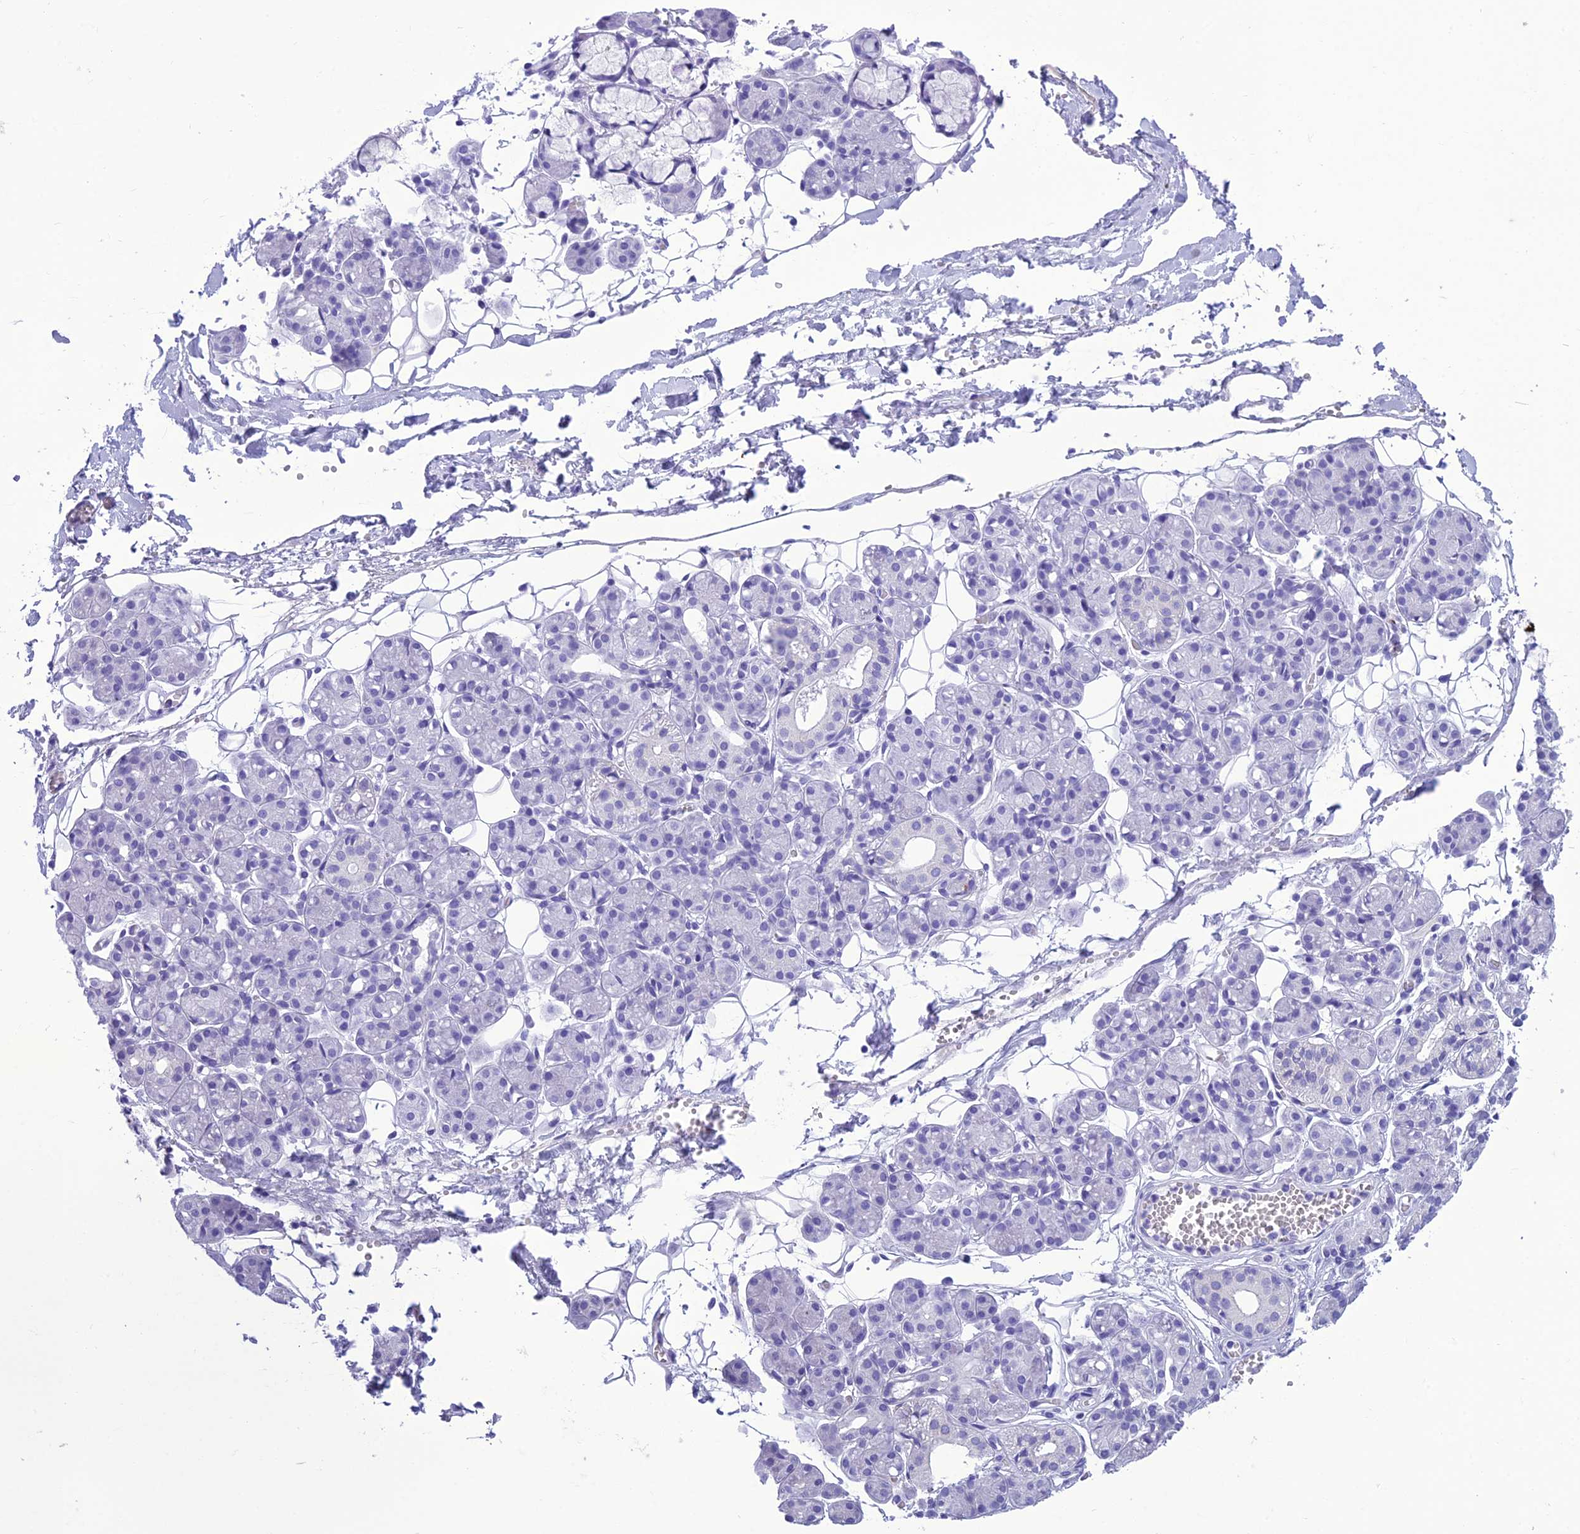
{"staining": {"intensity": "negative", "quantity": "none", "location": "none"}, "tissue": "salivary gland", "cell_type": "Glandular cells", "image_type": "normal", "snomed": [{"axis": "morphology", "description": "Normal tissue, NOS"}, {"axis": "topography", "description": "Salivary gland"}], "caption": "Immunohistochemistry (IHC) micrograph of benign salivary gland stained for a protein (brown), which displays no expression in glandular cells.", "gene": "TRAM1L1", "patient": {"sex": "male", "age": 63}}